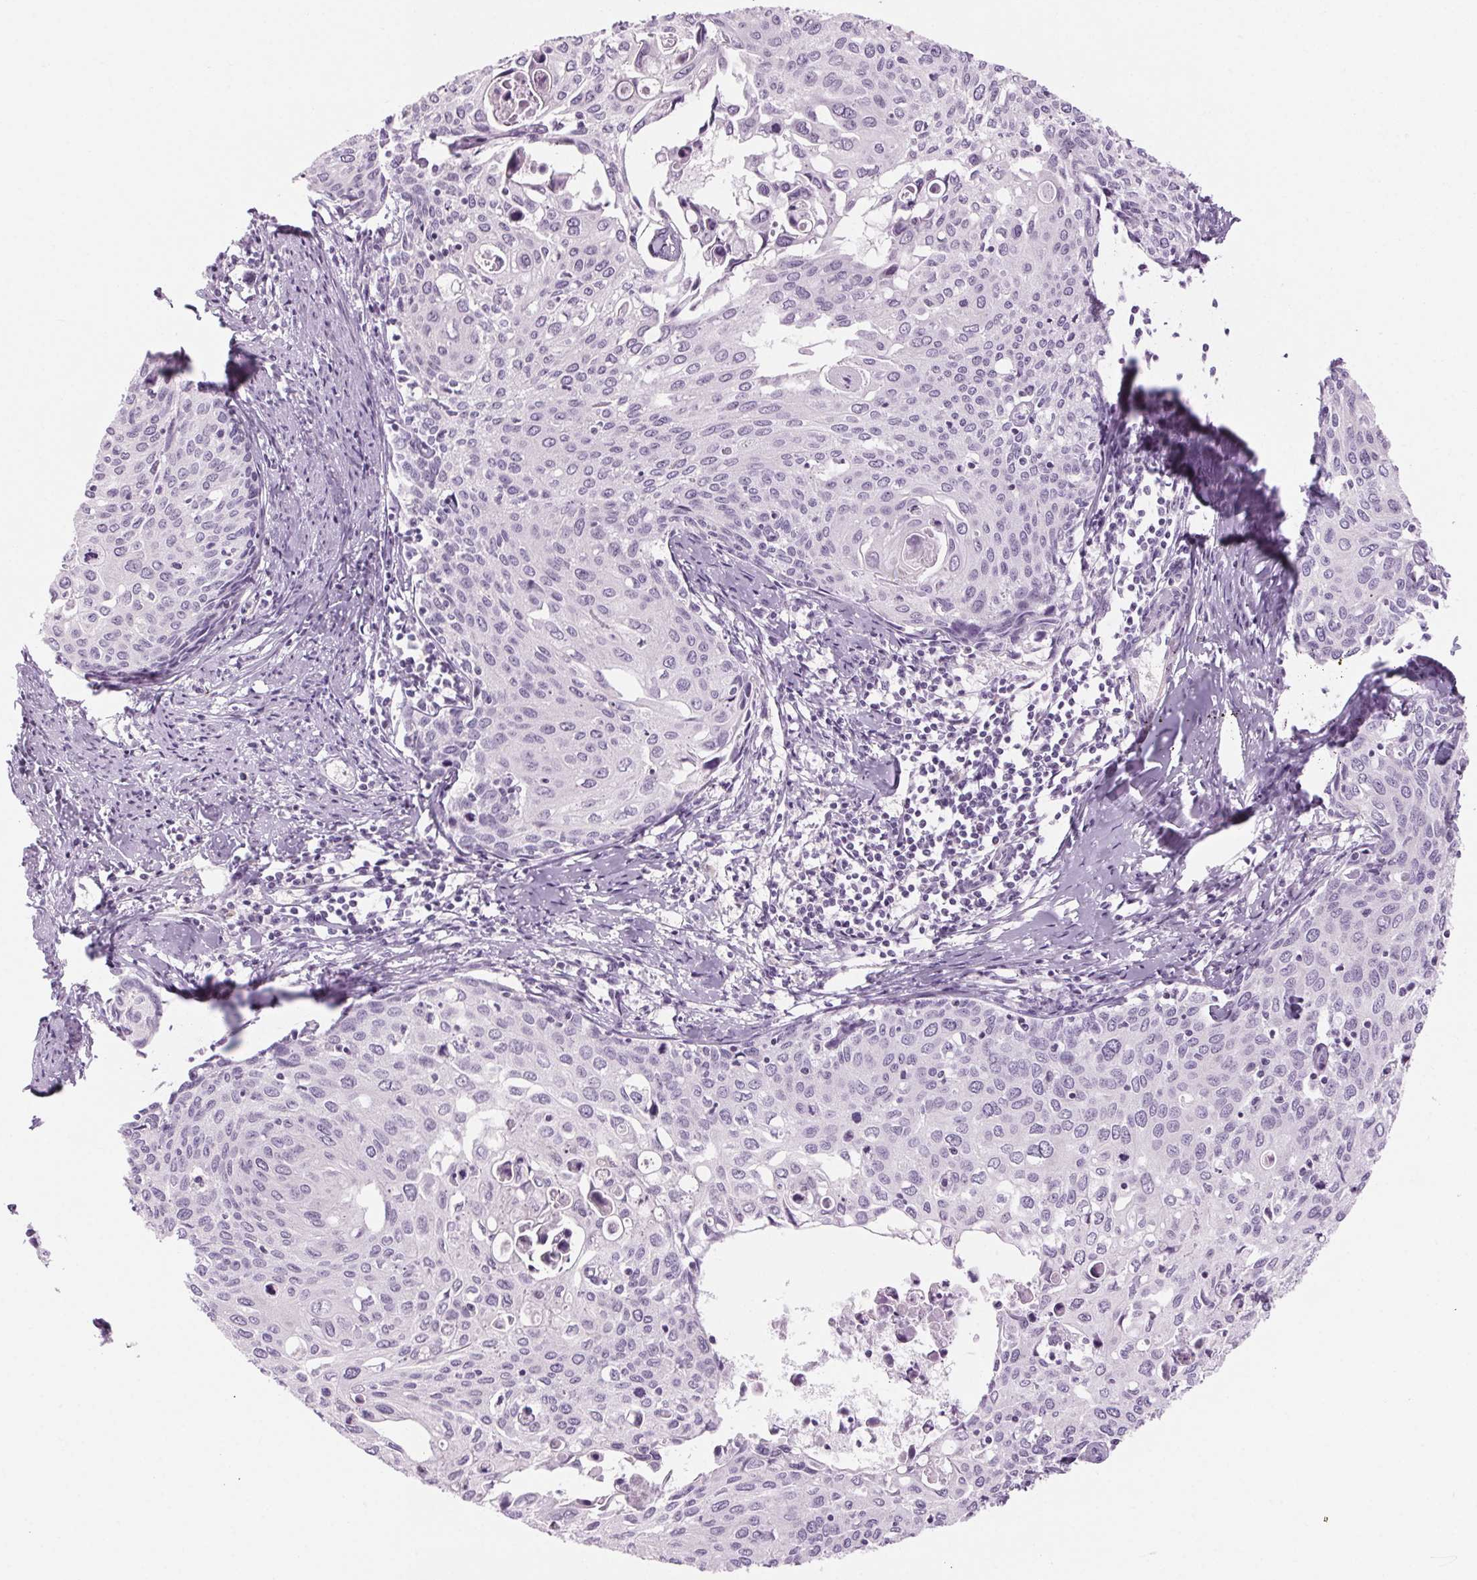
{"staining": {"intensity": "negative", "quantity": "none", "location": "none"}, "tissue": "cervical cancer", "cell_type": "Tumor cells", "image_type": "cancer", "snomed": [{"axis": "morphology", "description": "Squamous cell carcinoma, NOS"}, {"axis": "topography", "description": "Cervix"}], "caption": "Human cervical squamous cell carcinoma stained for a protein using IHC demonstrates no positivity in tumor cells.", "gene": "SLC6A19", "patient": {"sex": "female", "age": 62}}